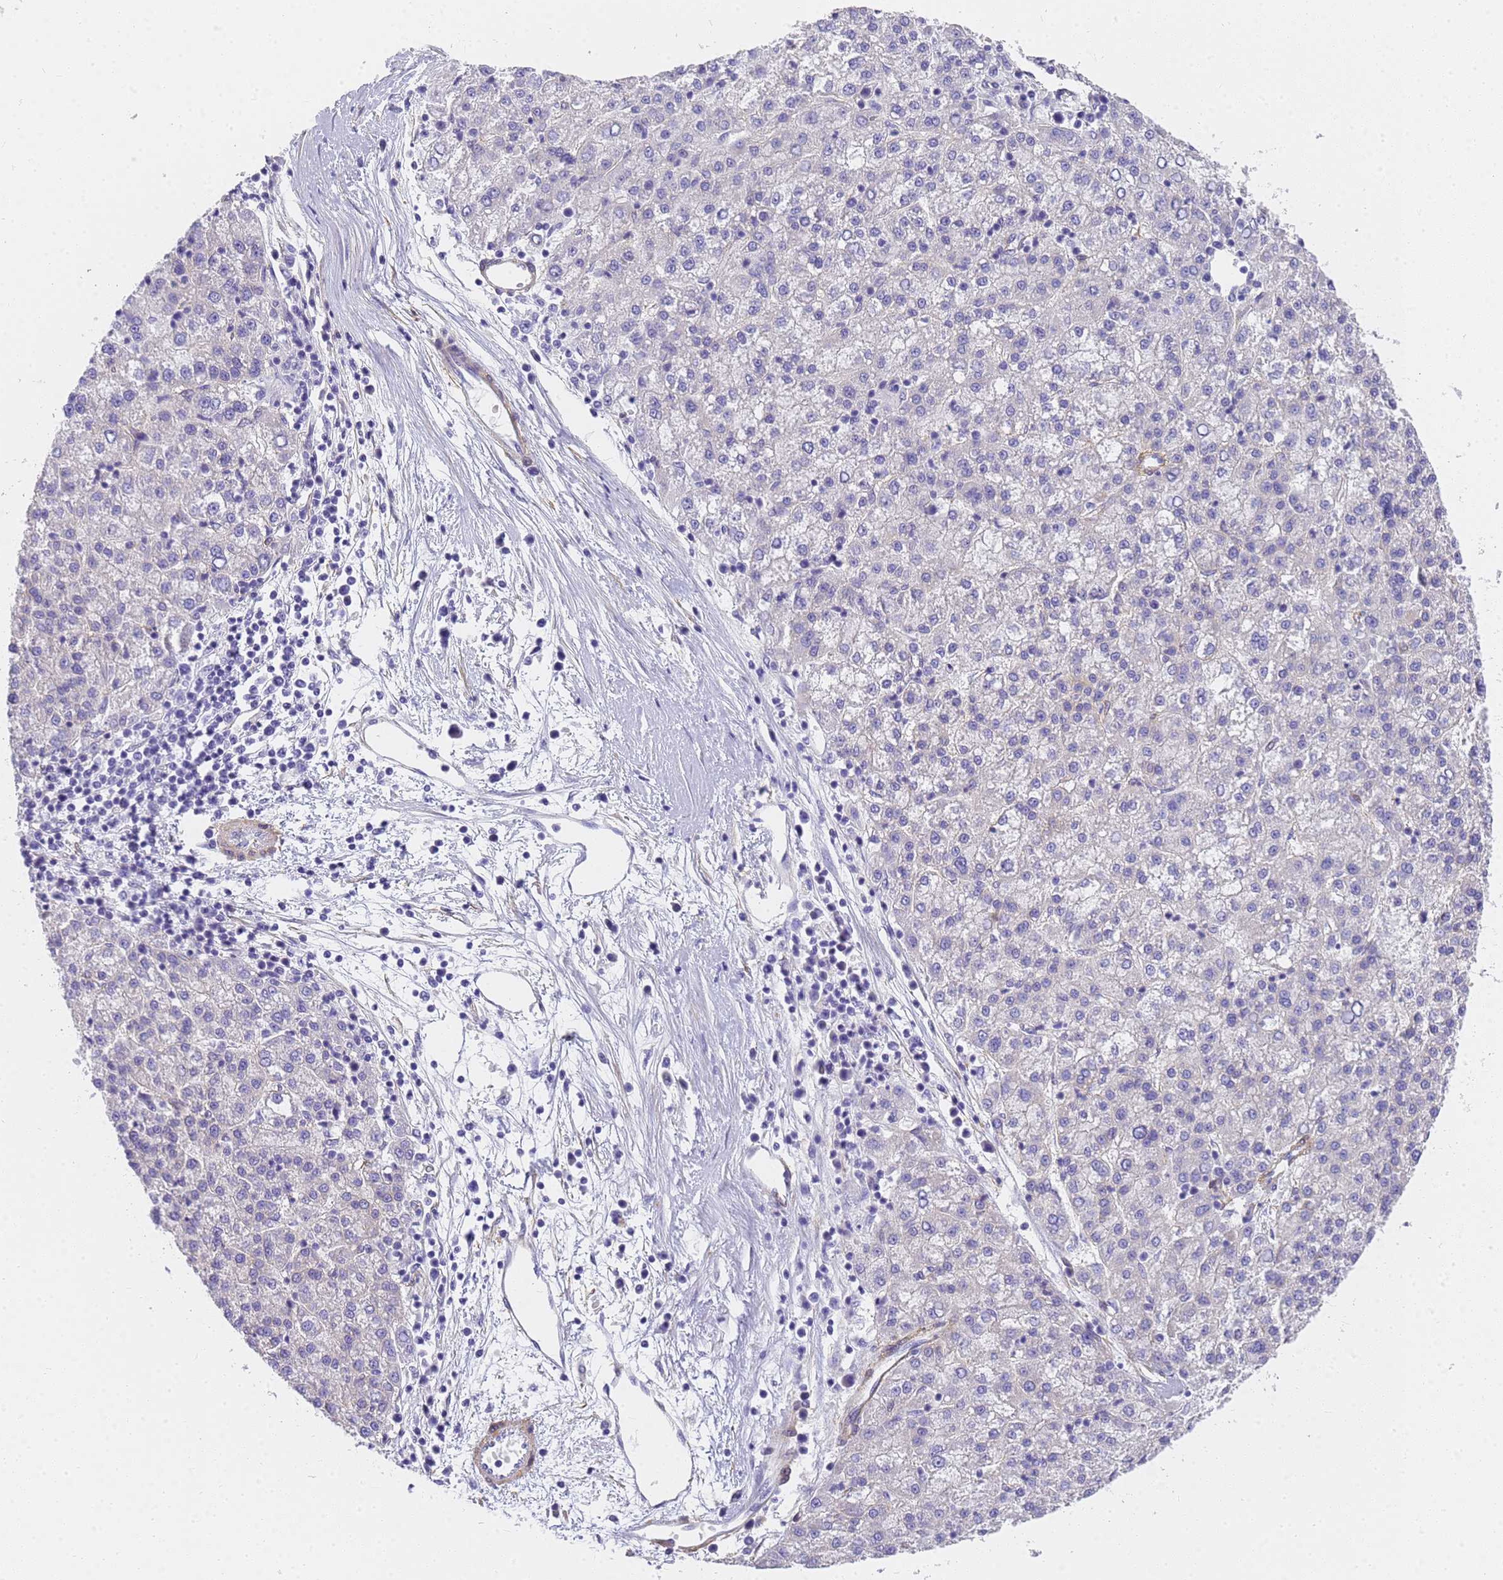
{"staining": {"intensity": "negative", "quantity": "none", "location": "none"}, "tissue": "liver cancer", "cell_type": "Tumor cells", "image_type": "cancer", "snomed": [{"axis": "morphology", "description": "Carcinoma, Hepatocellular, NOS"}, {"axis": "topography", "description": "Liver"}], "caption": "This micrograph is of hepatocellular carcinoma (liver) stained with IHC to label a protein in brown with the nuclei are counter-stained blue. There is no expression in tumor cells.", "gene": "MVB12A", "patient": {"sex": "female", "age": 58}}